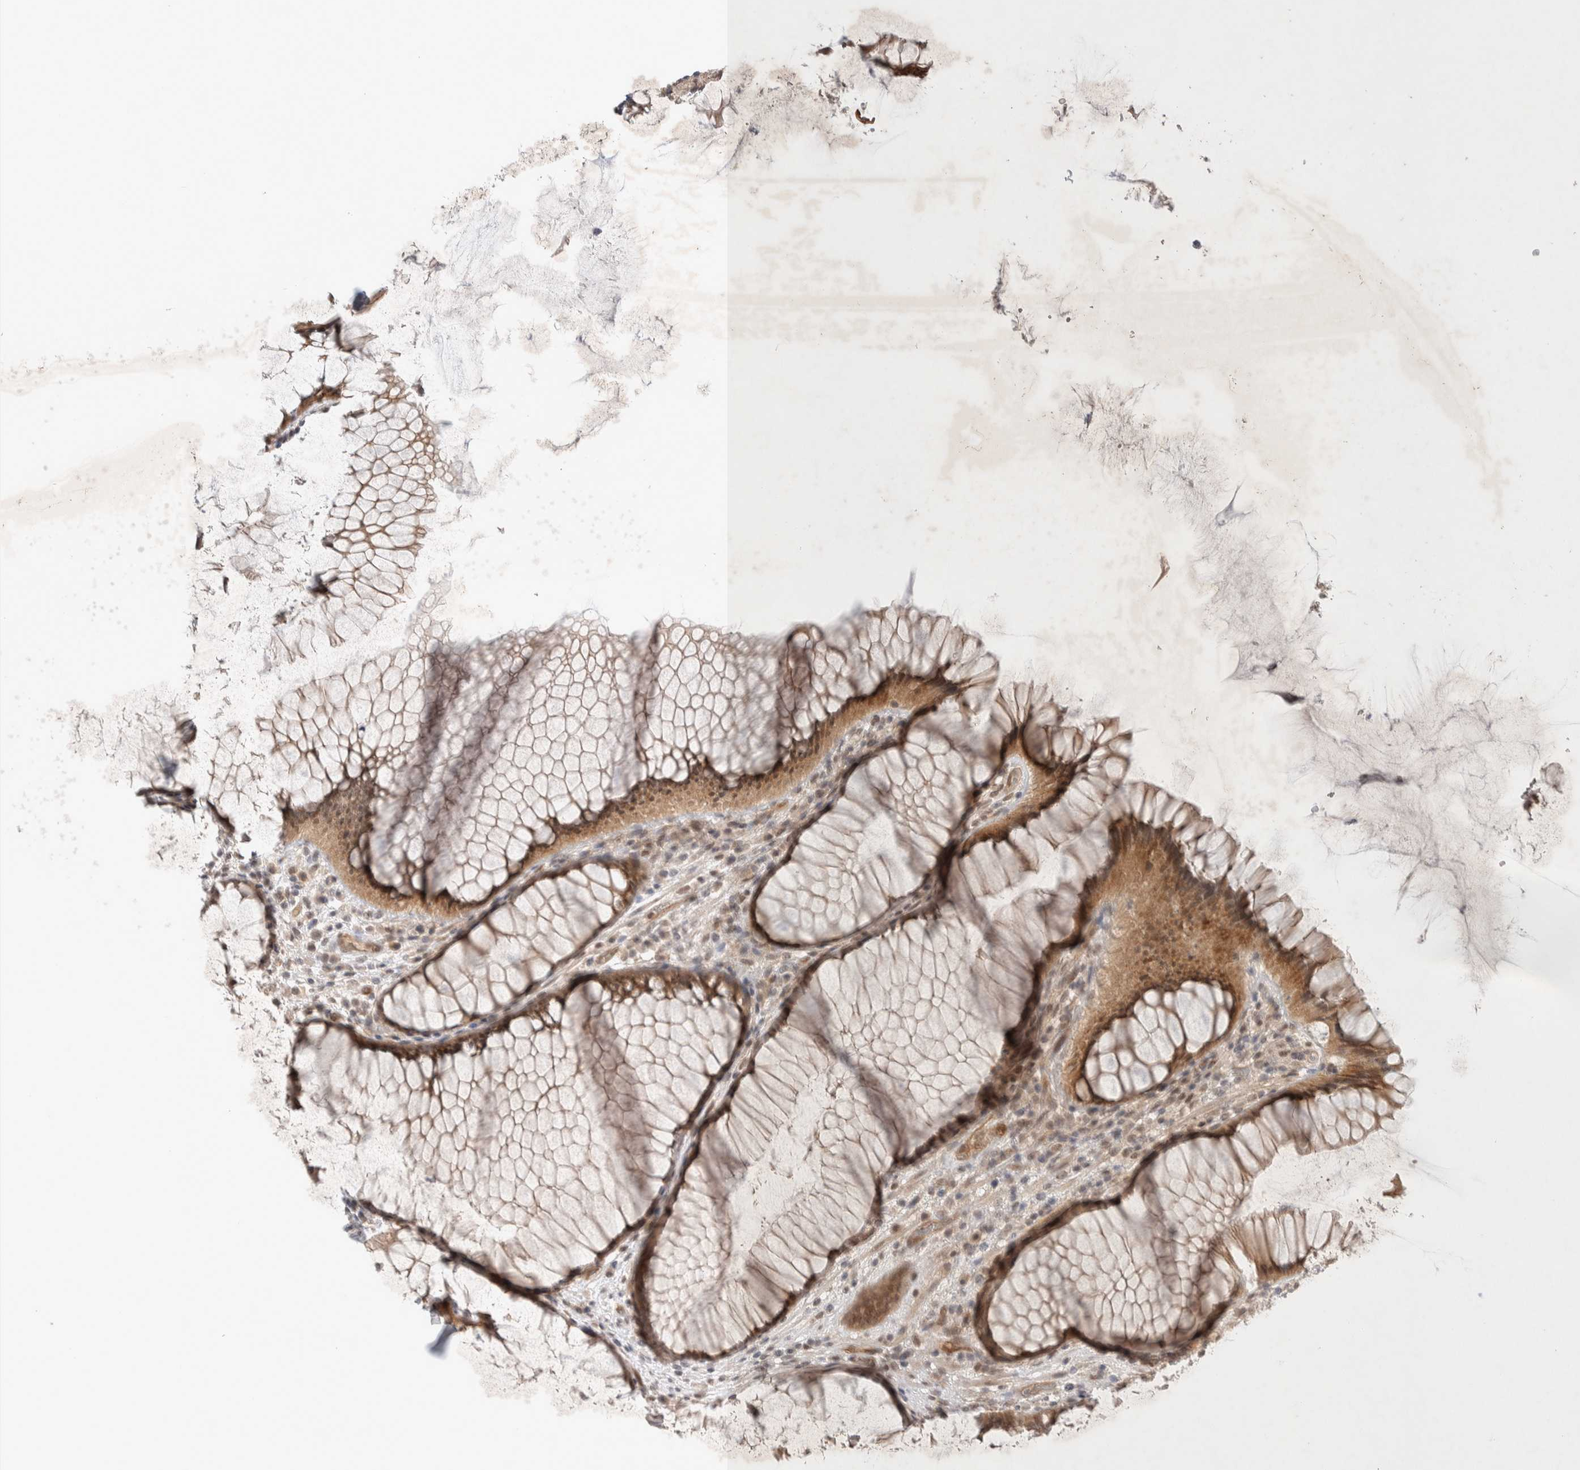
{"staining": {"intensity": "moderate", "quantity": ">75%", "location": "cytoplasmic/membranous,nuclear"}, "tissue": "rectum", "cell_type": "Glandular cells", "image_type": "normal", "snomed": [{"axis": "morphology", "description": "Normal tissue, NOS"}, {"axis": "topography", "description": "Rectum"}], "caption": "Protein staining of unremarkable rectum exhibits moderate cytoplasmic/membranous,nuclear expression in about >75% of glandular cells.", "gene": "ZNF704", "patient": {"sex": "male", "age": 51}}